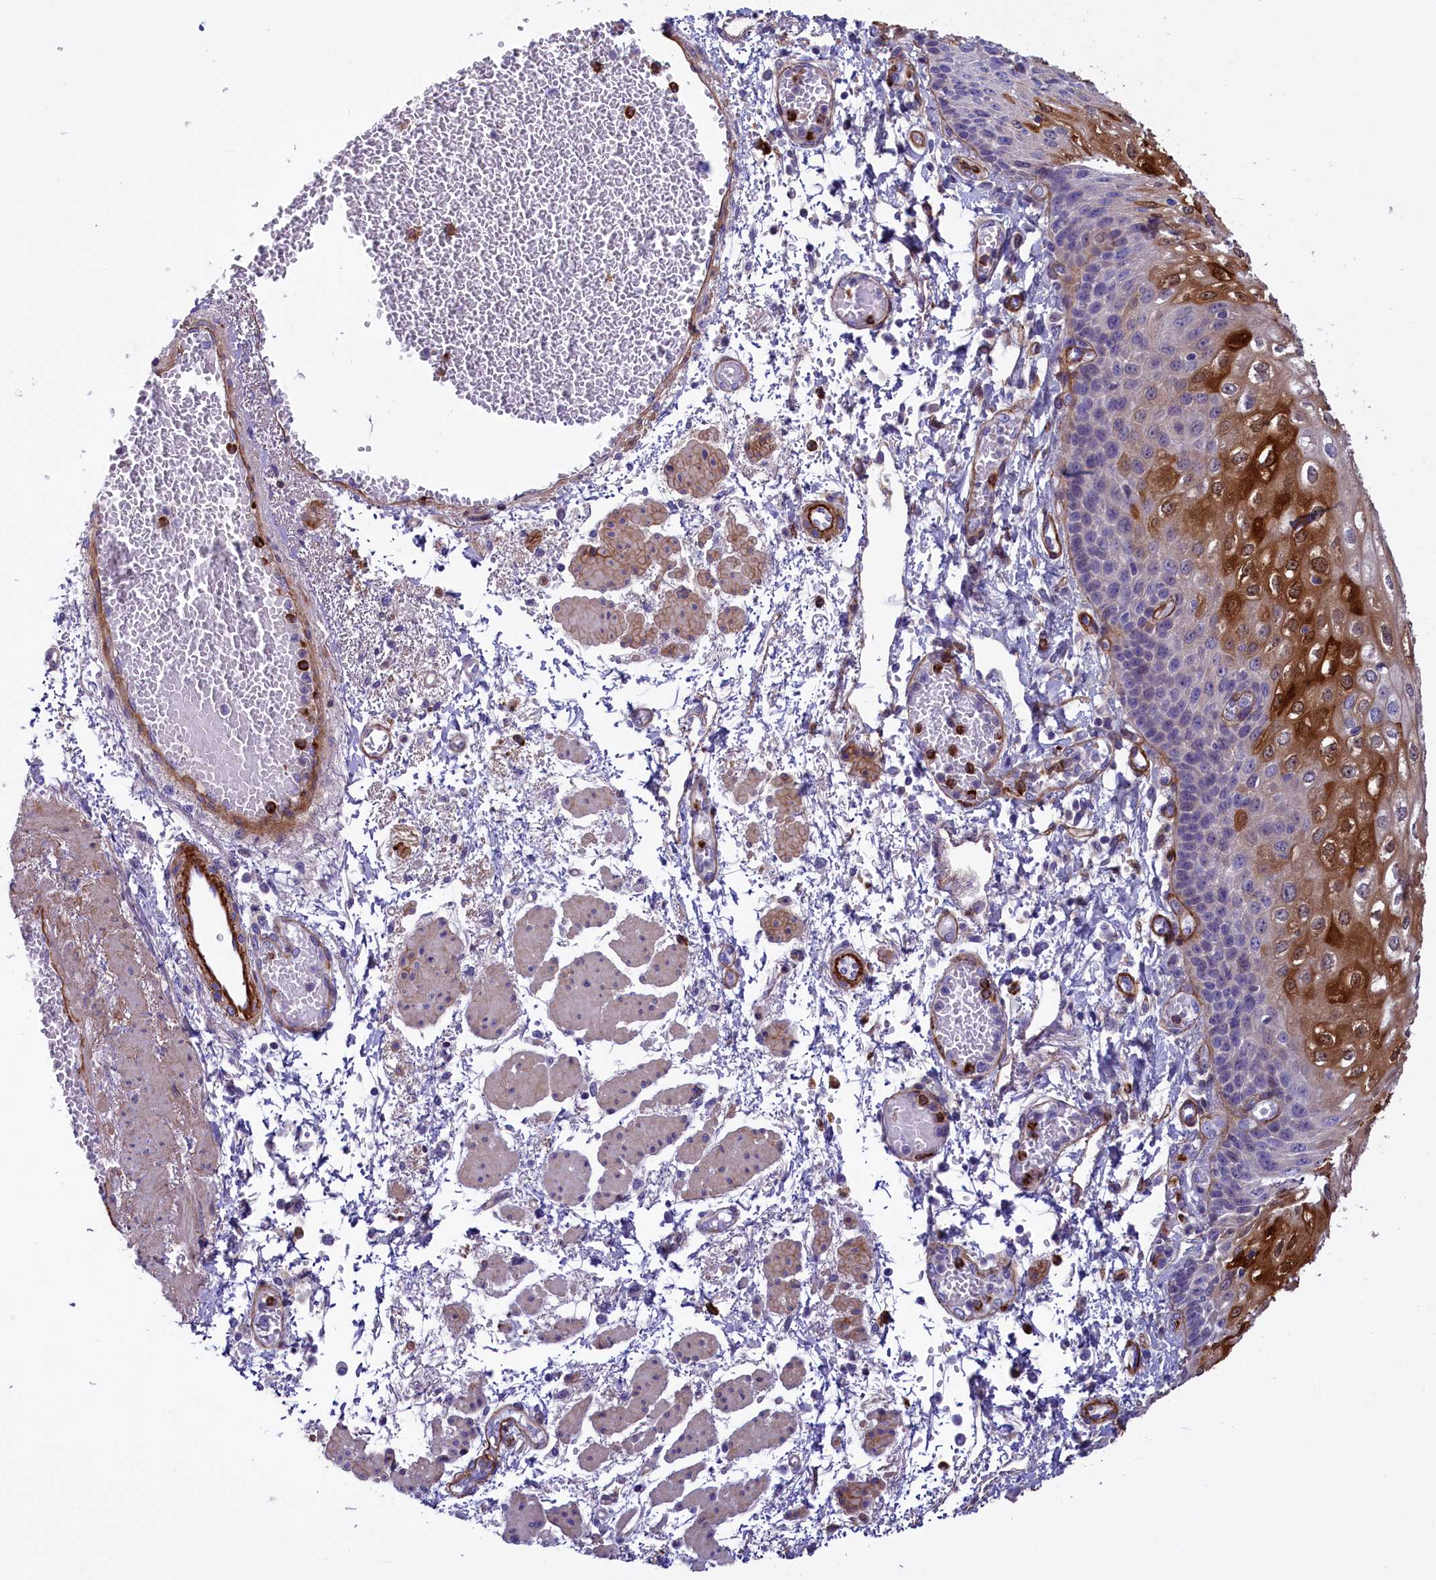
{"staining": {"intensity": "strong", "quantity": "25%-75%", "location": "cytoplasmic/membranous,nuclear"}, "tissue": "esophagus", "cell_type": "Squamous epithelial cells", "image_type": "normal", "snomed": [{"axis": "morphology", "description": "Normal tissue, NOS"}, {"axis": "topography", "description": "Esophagus"}], "caption": "Benign esophagus was stained to show a protein in brown. There is high levels of strong cytoplasmic/membranous,nuclear positivity in about 25%-75% of squamous epithelial cells. The staining was performed using DAB, with brown indicating positive protein expression. Nuclei are stained blue with hematoxylin.", "gene": "LOXL1", "patient": {"sex": "male", "age": 81}}